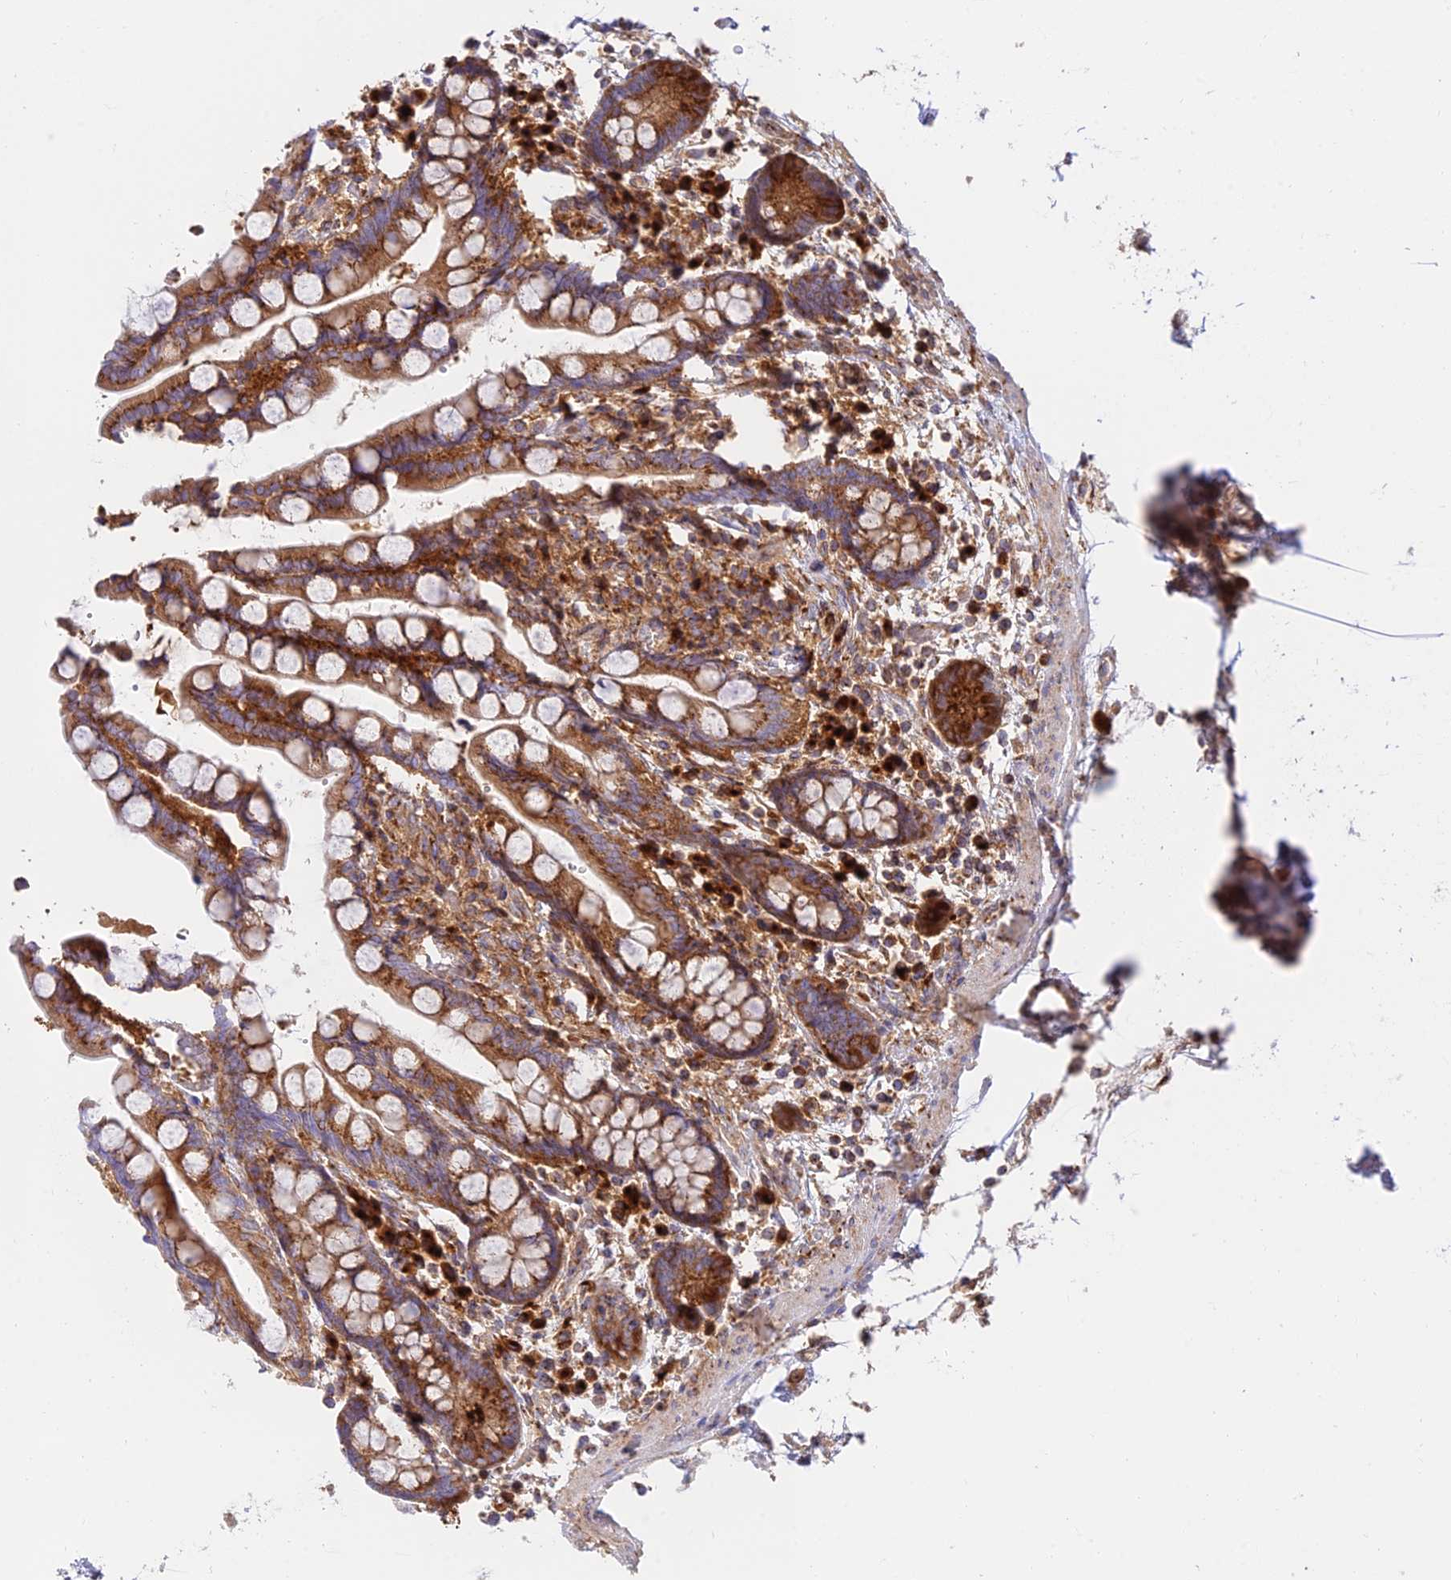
{"staining": {"intensity": "strong", "quantity": ">75%", "location": "cytoplasmic/membranous"}, "tissue": "colon", "cell_type": "Glandular cells", "image_type": "normal", "snomed": [{"axis": "morphology", "description": "Normal tissue, NOS"}, {"axis": "topography", "description": "Colon"}], "caption": "Immunohistochemistry photomicrograph of normal colon: human colon stained using IHC shows high levels of strong protein expression localized specifically in the cytoplasmic/membranous of glandular cells, appearing as a cytoplasmic/membranous brown color.", "gene": "GOLGA3", "patient": {"sex": "male", "age": 73}}